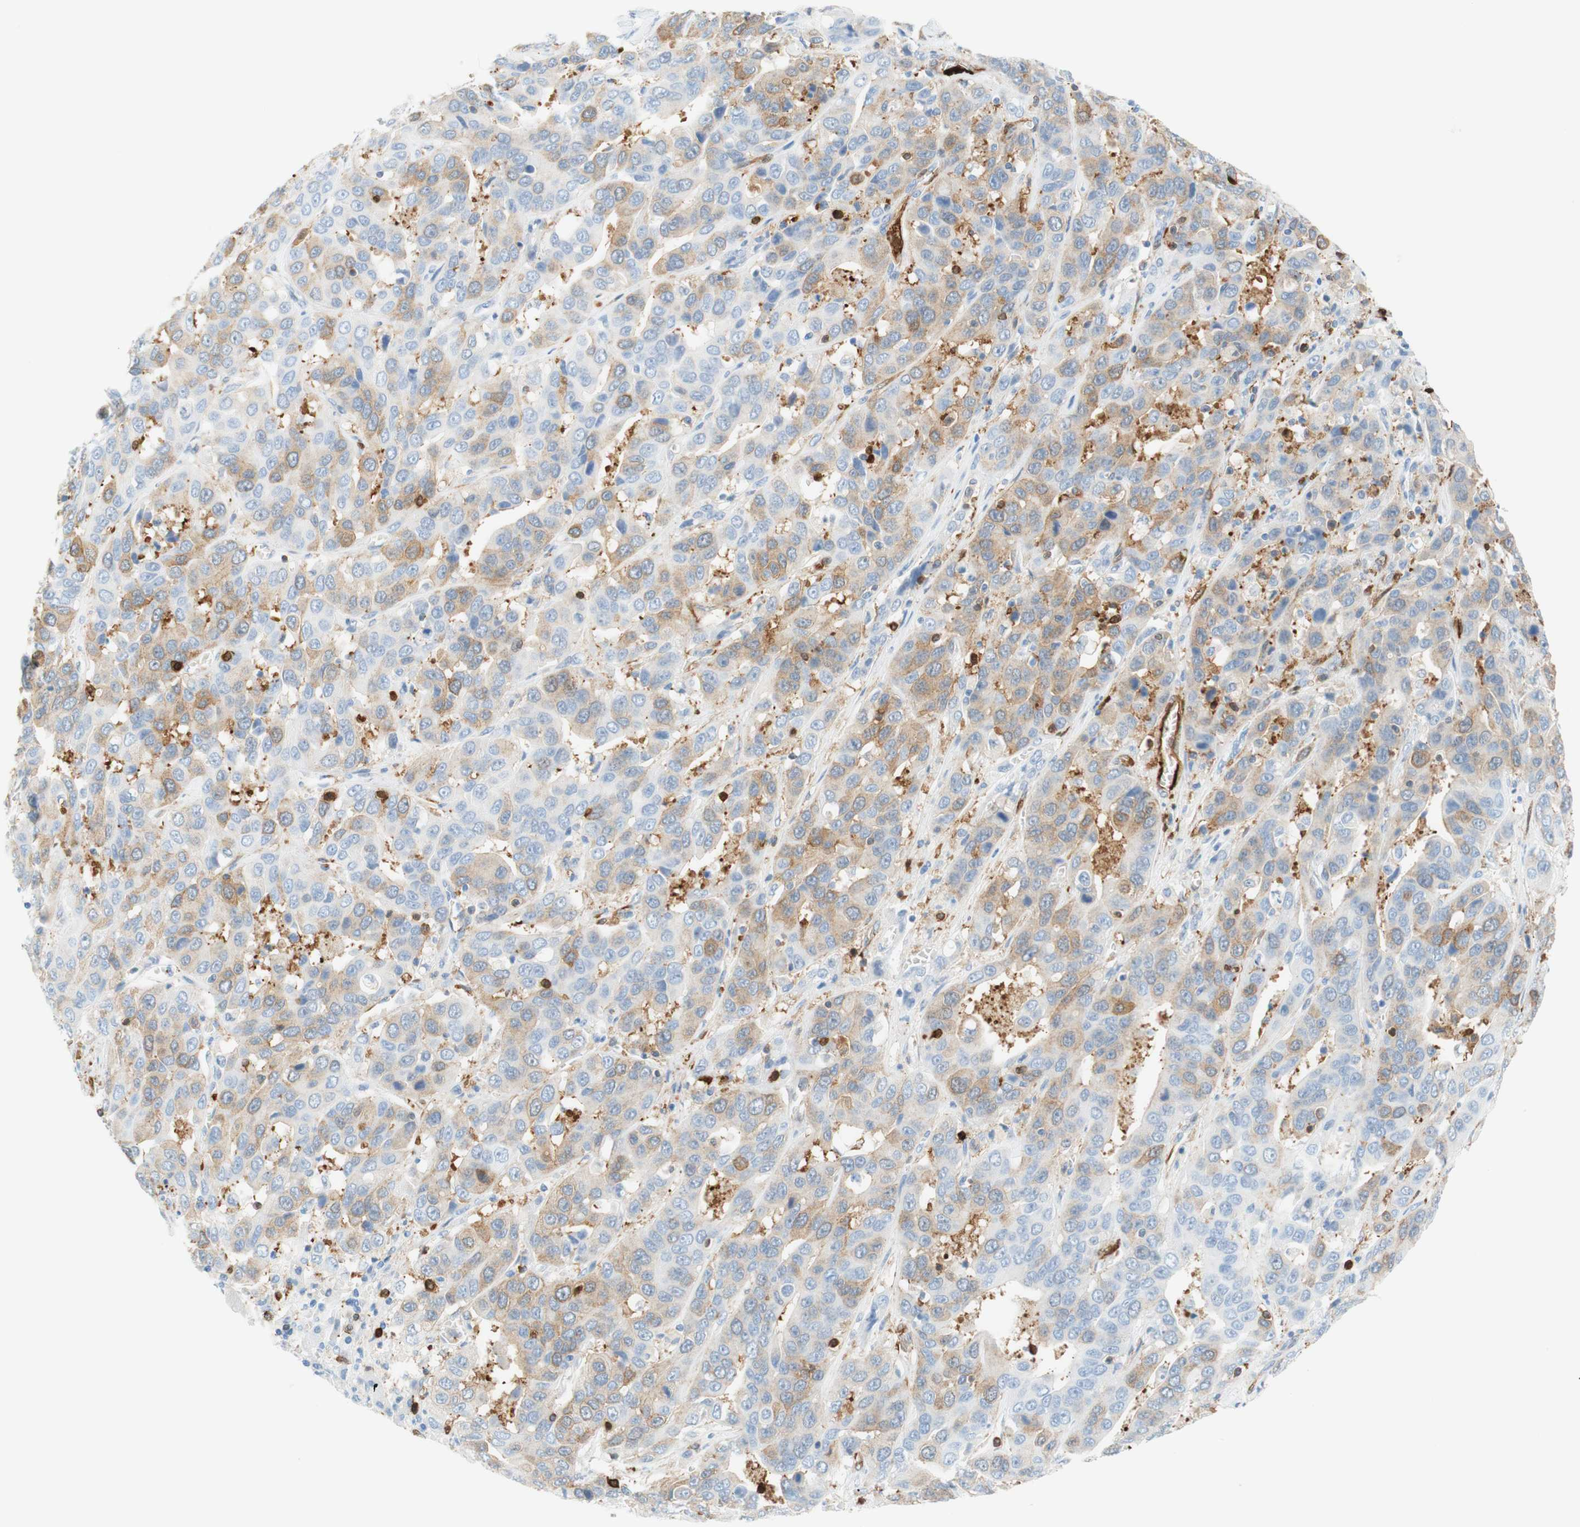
{"staining": {"intensity": "weak", "quantity": "25%-75%", "location": "cytoplasmic/membranous"}, "tissue": "liver cancer", "cell_type": "Tumor cells", "image_type": "cancer", "snomed": [{"axis": "morphology", "description": "Cholangiocarcinoma"}, {"axis": "topography", "description": "Liver"}], "caption": "Immunohistochemistry histopathology image of neoplastic tissue: human cholangiocarcinoma (liver) stained using immunohistochemistry (IHC) demonstrates low levels of weak protein expression localized specifically in the cytoplasmic/membranous of tumor cells, appearing as a cytoplasmic/membranous brown color.", "gene": "STMN1", "patient": {"sex": "female", "age": 52}}